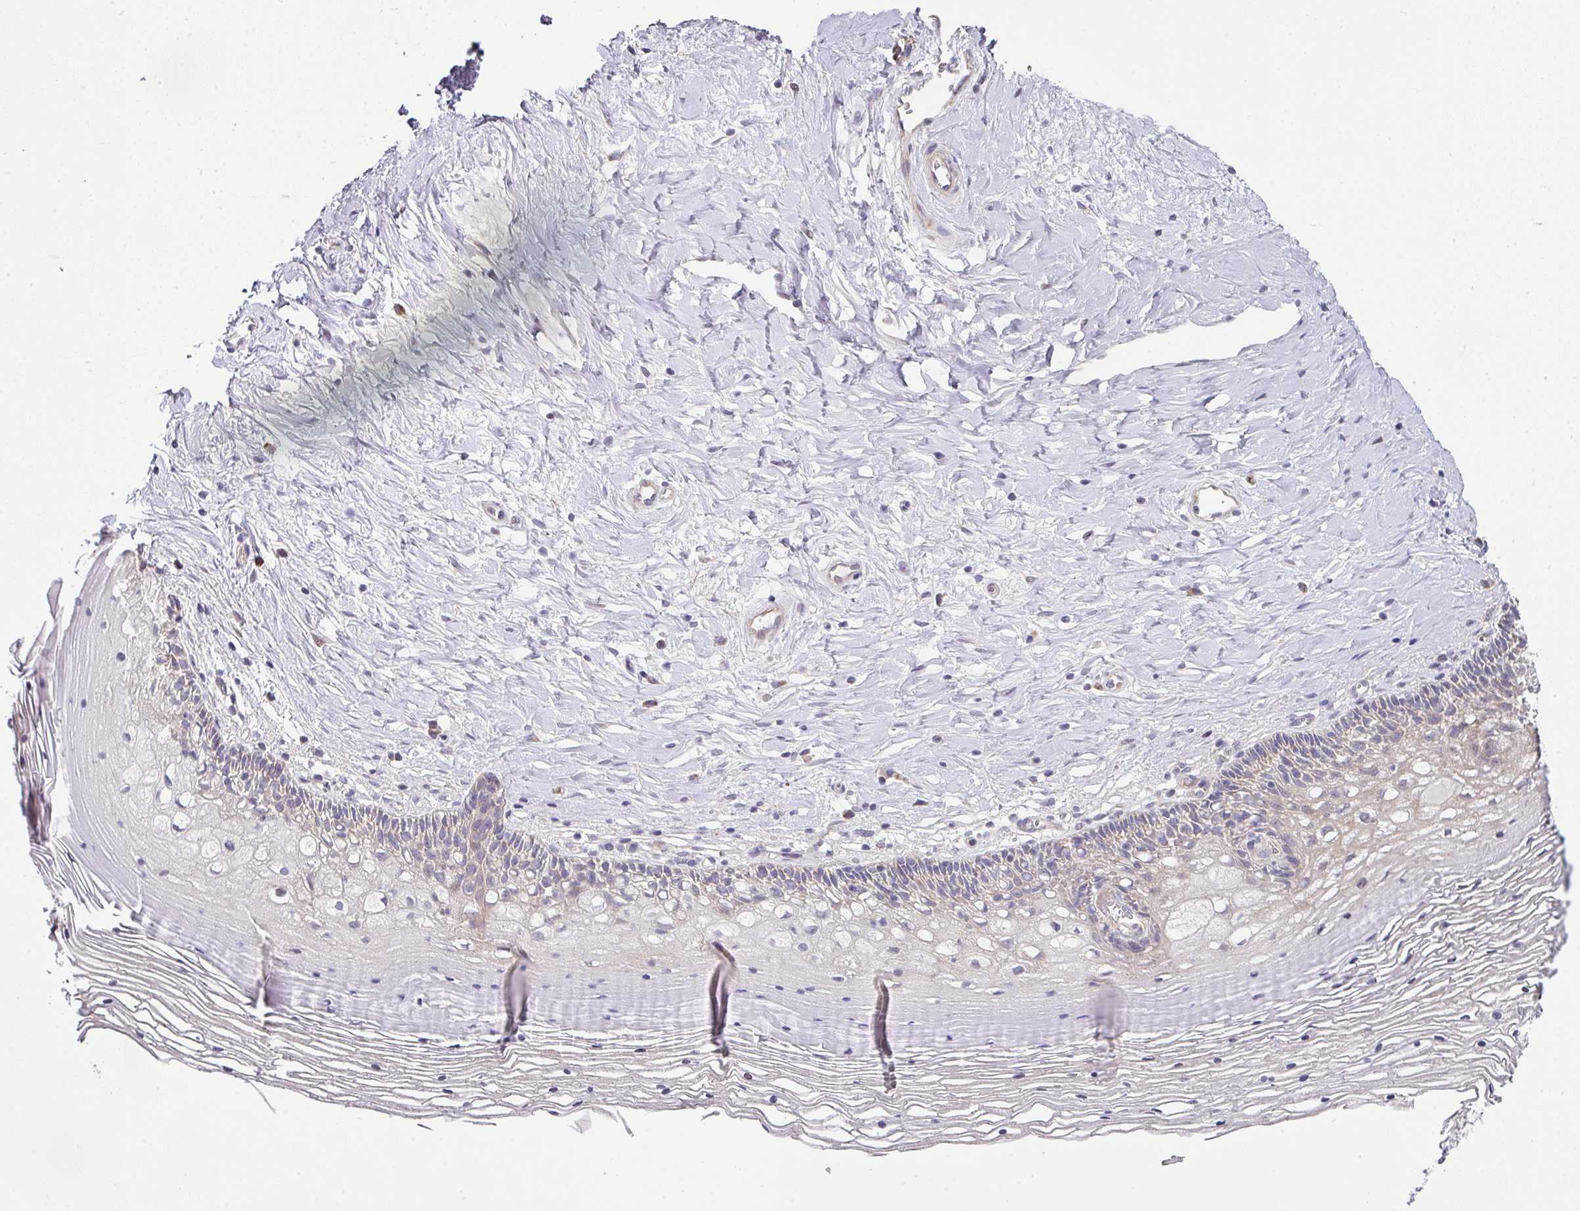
{"staining": {"intensity": "weak", "quantity": "25%-75%", "location": "cytoplasmic/membranous"}, "tissue": "cervix", "cell_type": "Glandular cells", "image_type": "normal", "snomed": [{"axis": "morphology", "description": "Normal tissue, NOS"}, {"axis": "topography", "description": "Cervix"}], "caption": "Protein analysis of normal cervix shows weak cytoplasmic/membranous positivity in about 25%-75% of glandular cells.", "gene": "STK35", "patient": {"sex": "female", "age": 36}}